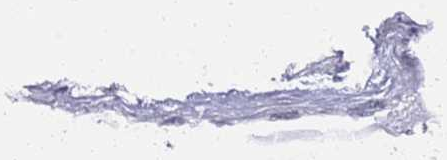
{"staining": {"intensity": "moderate", "quantity": "25%-75%", "location": "nuclear"}, "tissue": "melanoma", "cell_type": "Tumor cells", "image_type": "cancer", "snomed": [{"axis": "morphology", "description": "Malignant melanoma, NOS"}, {"axis": "topography", "description": "Skin"}], "caption": "Protein staining of malignant melanoma tissue exhibits moderate nuclear expression in approximately 25%-75% of tumor cells. (Brightfield microscopy of DAB IHC at high magnification).", "gene": "COPS6", "patient": {"sex": "male", "age": 53}}